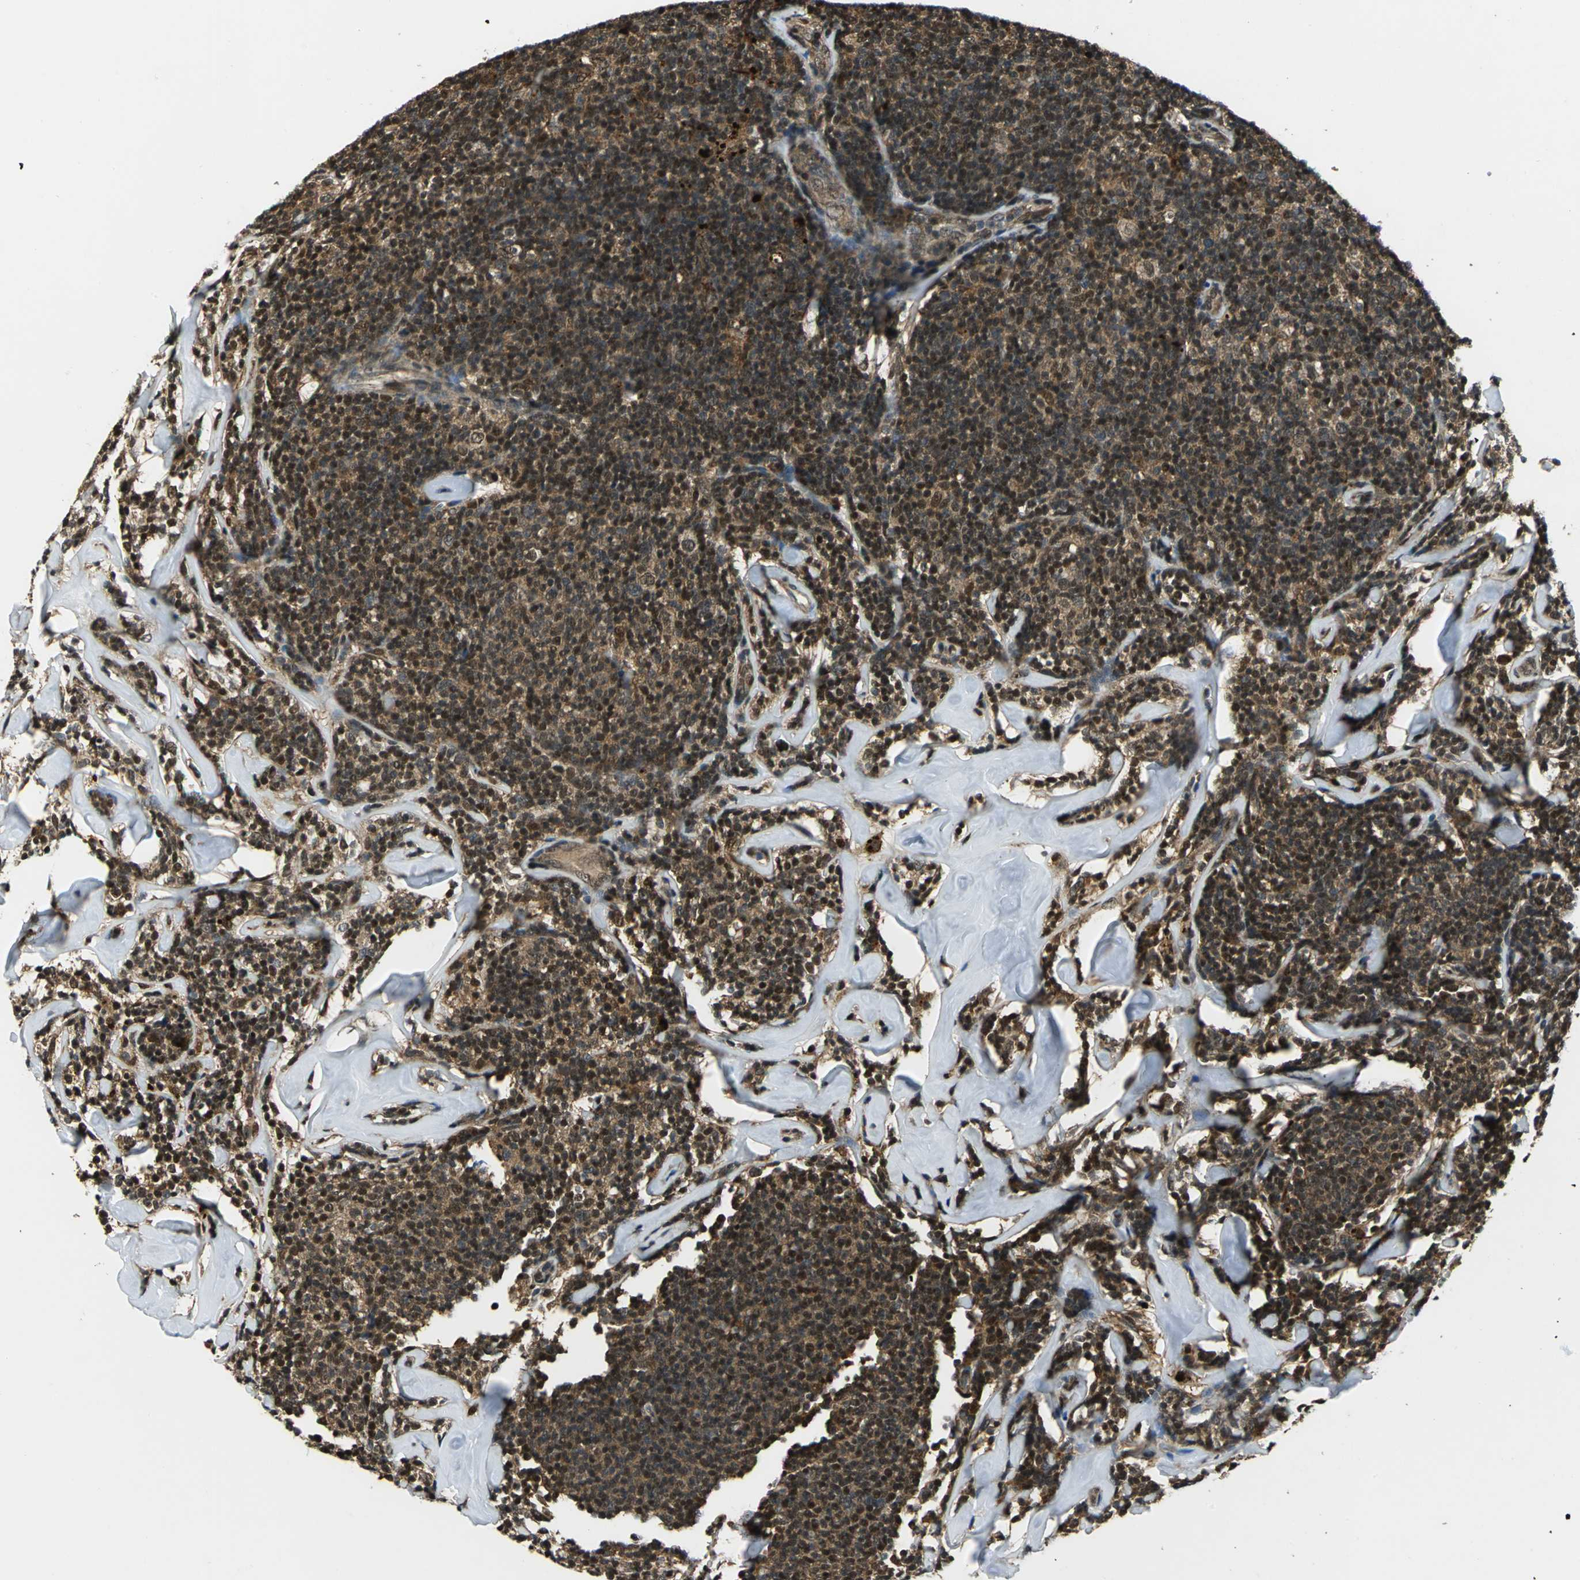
{"staining": {"intensity": "strong", "quantity": ">75%", "location": "cytoplasmic/membranous,nuclear"}, "tissue": "lymphoma", "cell_type": "Tumor cells", "image_type": "cancer", "snomed": [{"axis": "morphology", "description": "Malignant lymphoma, non-Hodgkin's type, Low grade"}, {"axis": "topography", "description": "Lymph node"}], "caption": "A high-resolution image shows immunohistochemistry staining of lymphoma, which demonstrates strong cytoplasmic/membranous and nuclear staining in about >75% of tumor cells.", "gene": "PPP1R13L", "patient": {"sex": "female", "age": 56}}